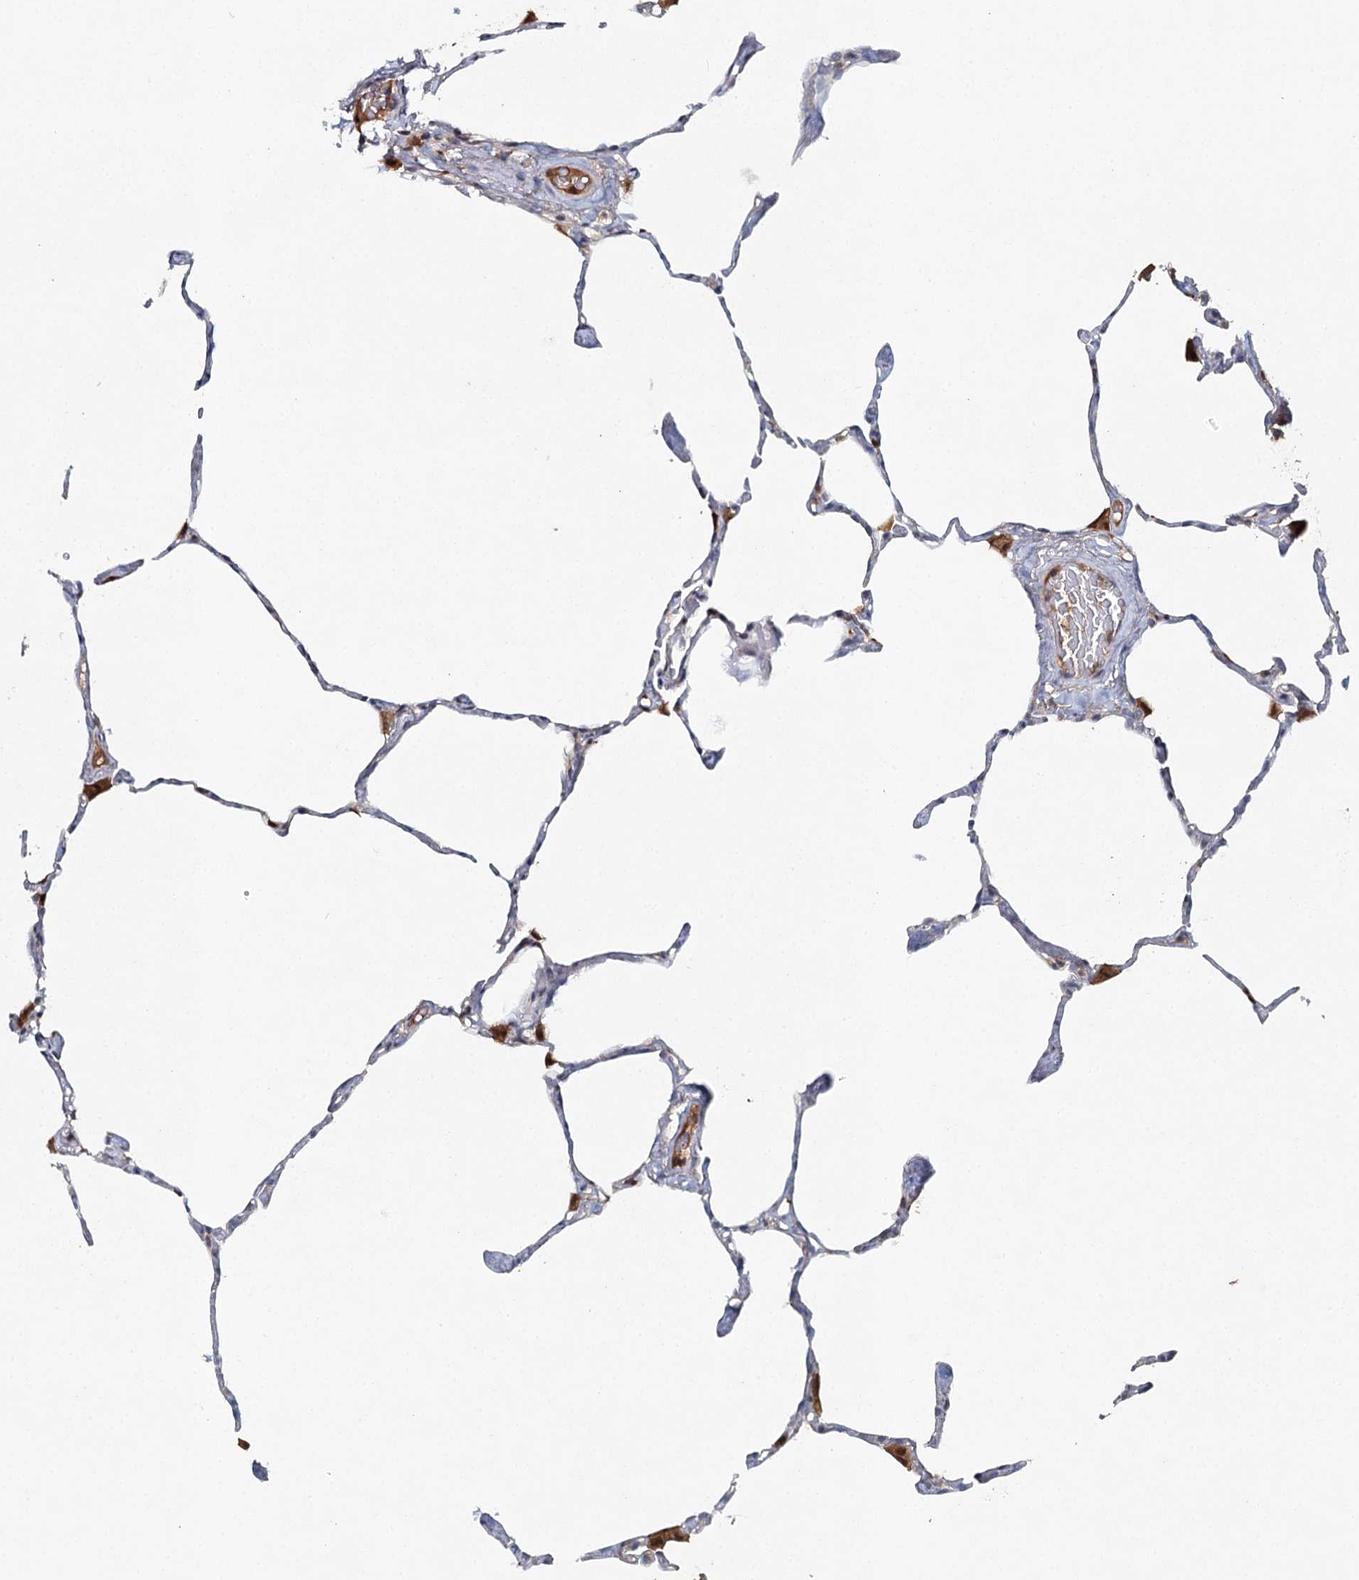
{"staining": {"intensity": "negative", "quantity": "none", "location": "none"}, "tissue": "lung", "cell_type": "Alveolar cells", "image_type": "normal", "snomed": [{"axis": "morphology", "description": "Normal tissue, NOS"}, {"axis": "topography", "description": "Lung"}], "caption": "There is no significant positivity in alveolar cells of lung. (Immunohistochemistry (ihc), brightfield microscopy, high magnification).", "gene": "SLC41A2", "patient": {"sex": "male", "age": 65}}